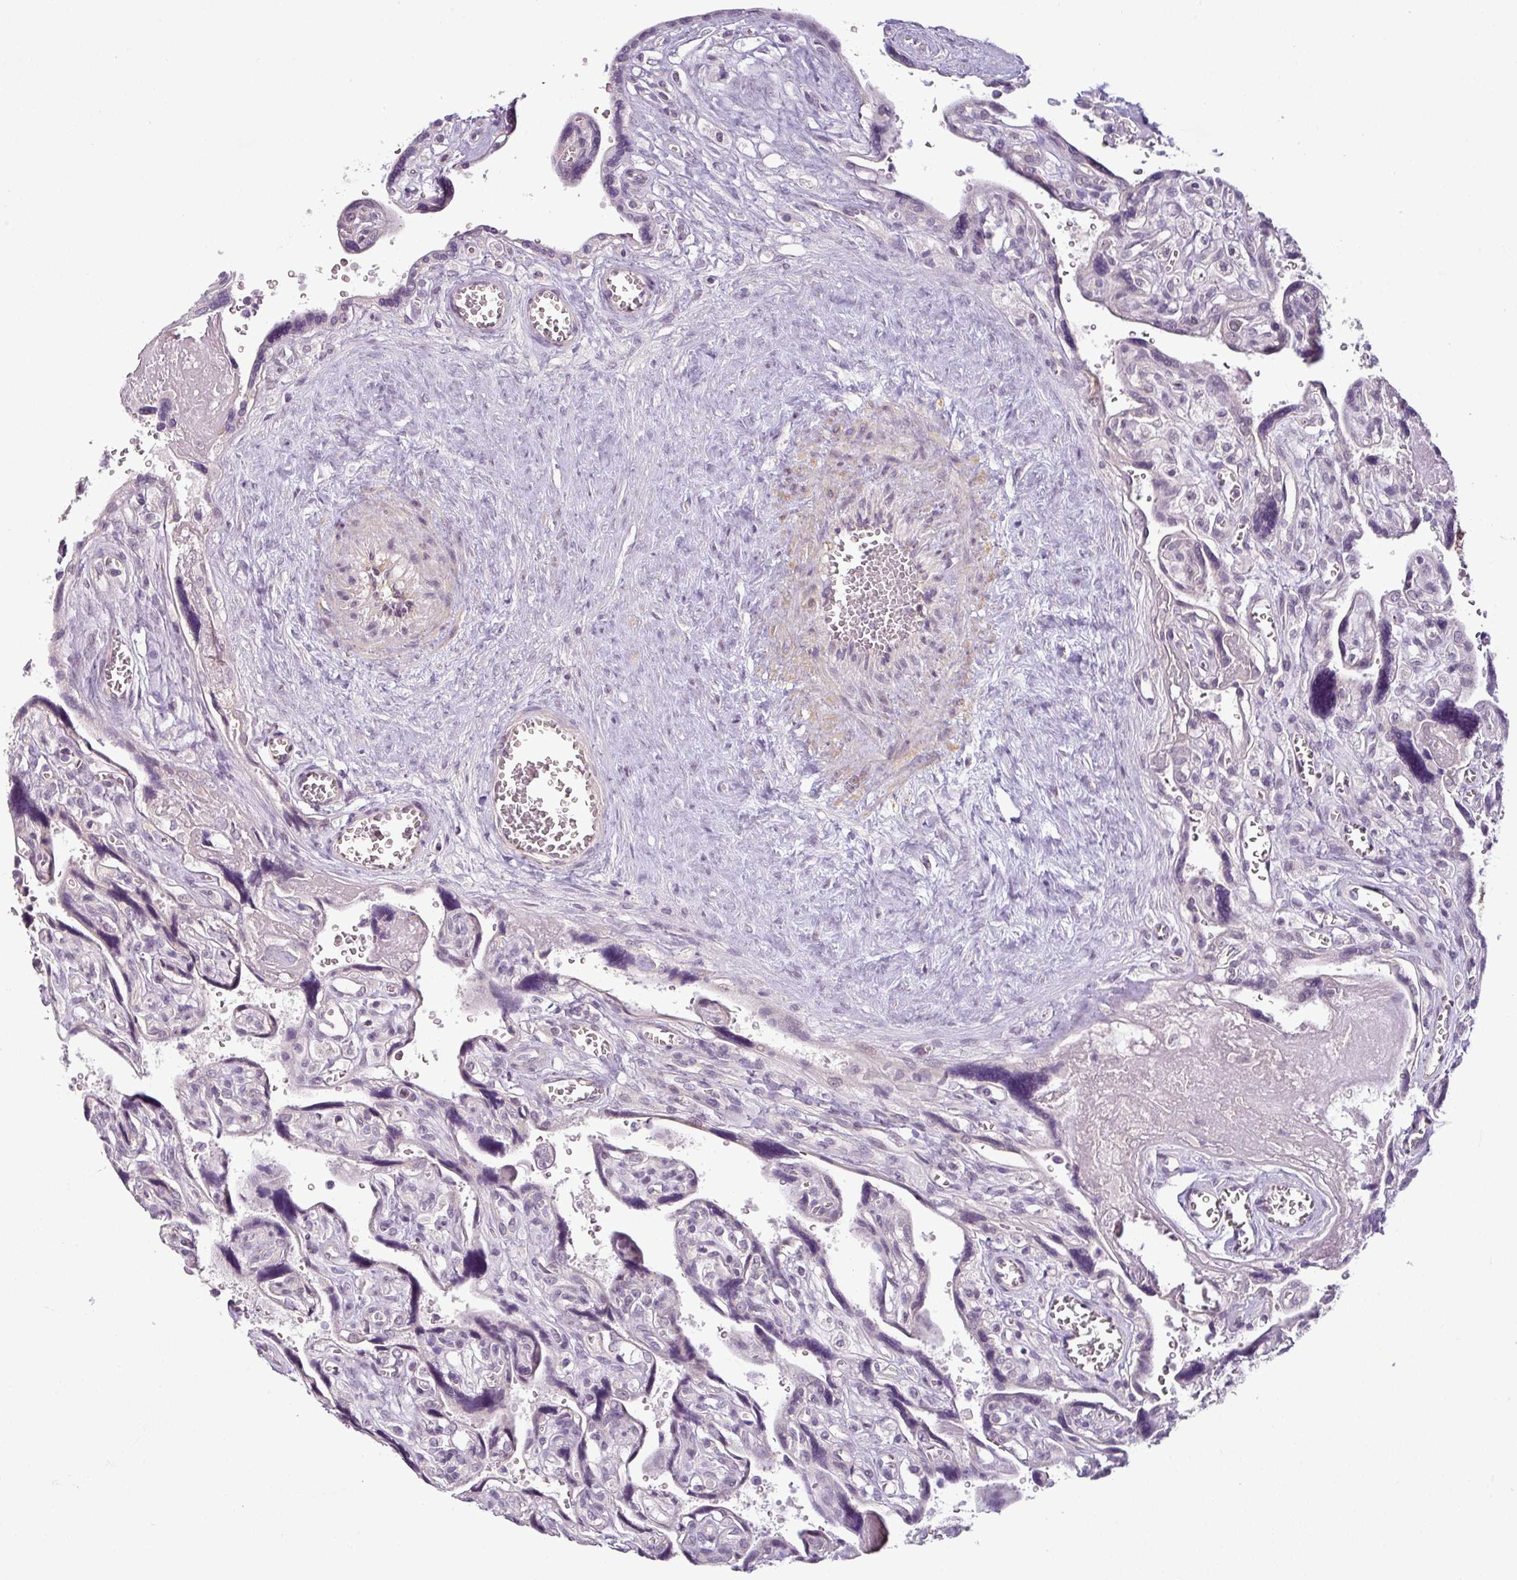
{"staining": {"intensity": "weak", "quantity": "25%-75%", "location": "cytoplasmic/membranous"}, "tissue": "placenta", "cell_type": "Decidual cells", "image_type": "normal", "snomed": [{"axis": "morphology", "description": "Normal tissue, NOS"}, {"axis": "topography", "description": "Placenta"}], "caption": "Immunohistochemistry staining of normal placenta, which demonstrates low levels of weak cytoplasmic/membranous staining in about 25%-75% of decidual cells indicating weak cytoplasmic/membranous protein expression. The staining was performed using DAB (3,3'-diaminobenzidine) (brown) for protein detection and nuclei were counterstained in hematoxylin (blue).", "gene": "OR52D1", "patient": {"sex": "female", "age": 39}}